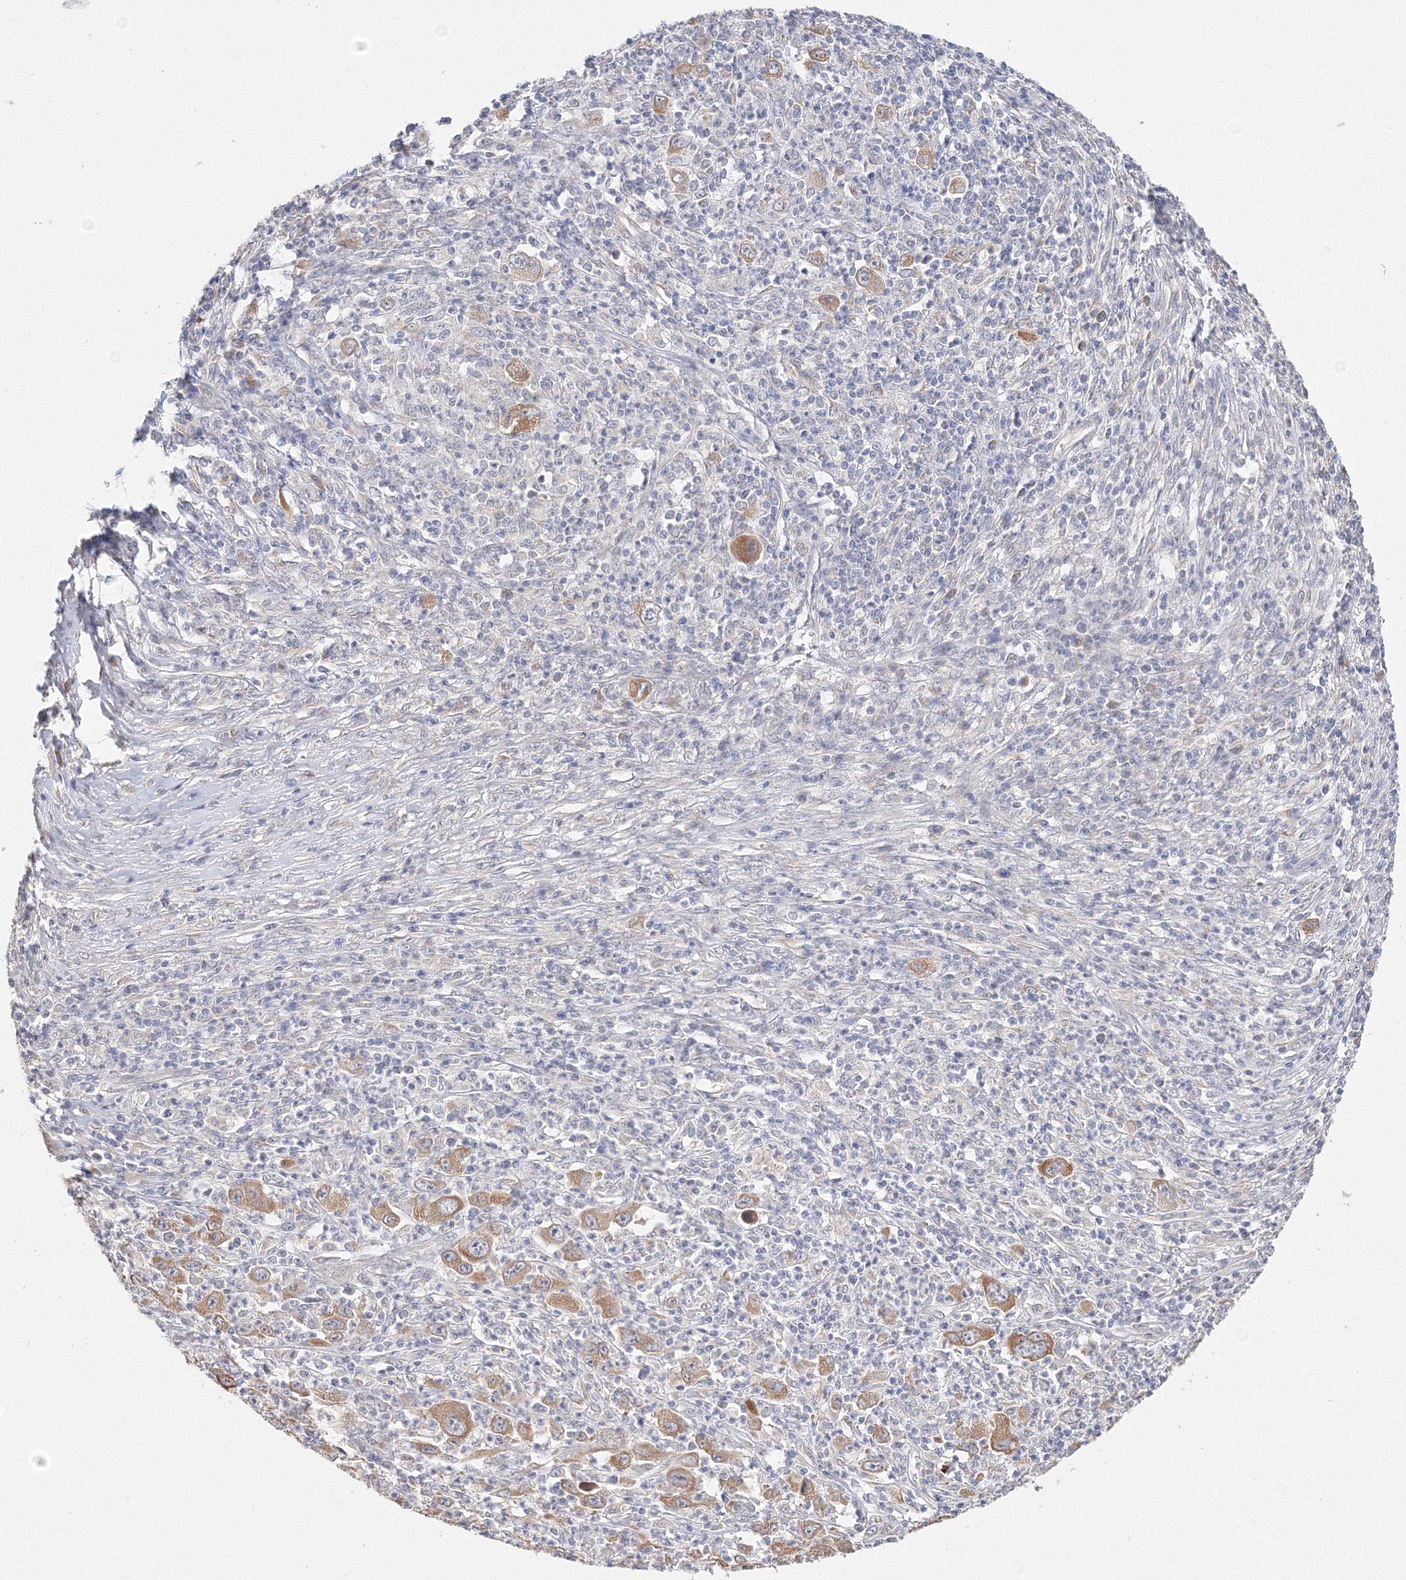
{"staining": {"intensity": "moderate", "quantity": ">75%", "location": "cytoplasmic/membranous"}, "tissue": "melanoma", "cell_type": "Tumor cells", "image_type": "cancer", "snomed": [{"axis": "morphology", "description": "Malignant melanoma, Metastatic site"}, {"axis": "topography", "description": "Skin"}], "caption": "High-magnification brightfield microscopy of melanoma stained with DAB (brown) and counterstained with hematoxylin (blue). tumor cells exhibit moderate cytoplasmic/membranous positivity is seen in approximately>75% of cells.", "gene": "DHRS12", "patient": {"sex": "female", "age": 56}}